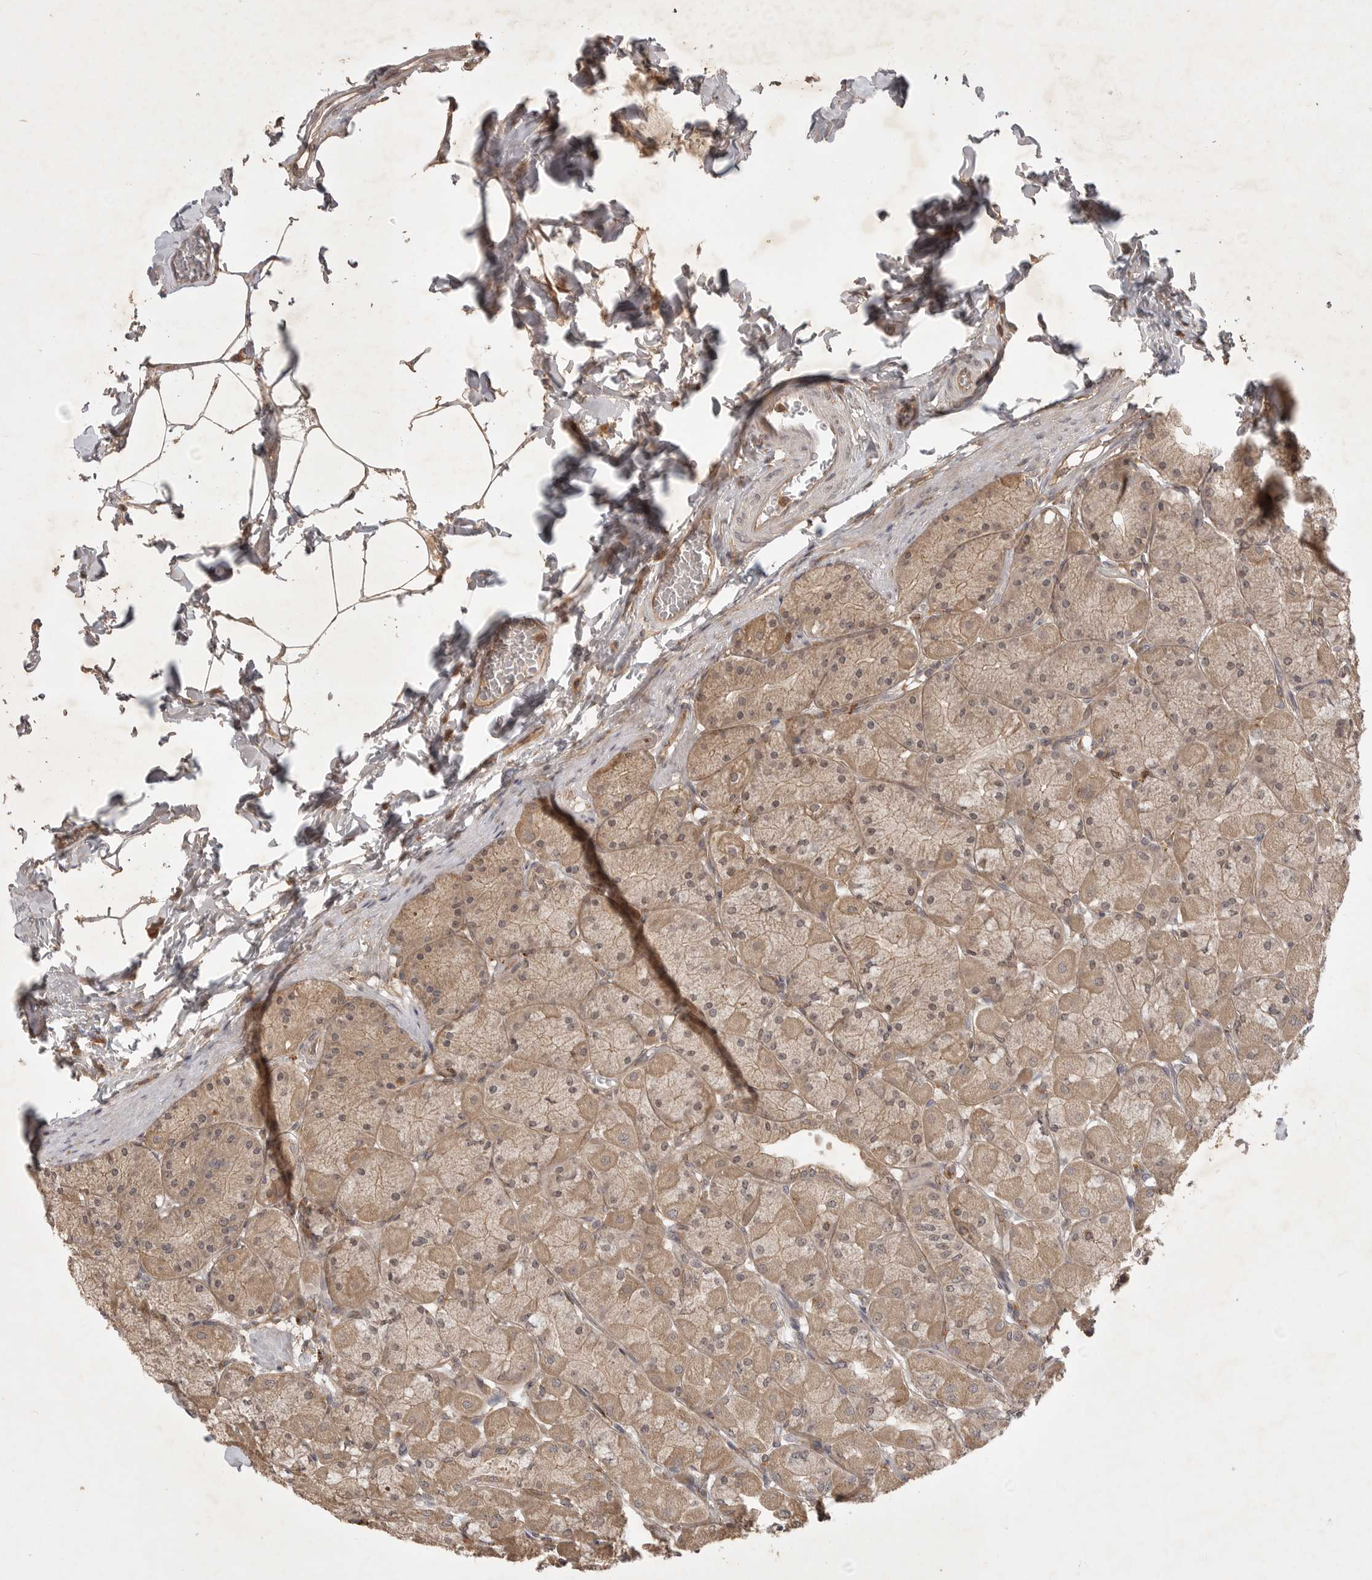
{"staining": {"intensity": "moderate", "quantity": ">75%", "location": "cytoplasmic/membranous"}, "tissue": "stomach", "cell_type": "Glandular cells", "image_type": "normal", "snomed": [{"axis": "morphology", "description": "Normal tissue, NOS"}, {"axis": "topography", "description": "Stomach, upper"}], "caption": "Benign stomach was stained to show a protein in brown. There is medium levels of moderate cytoplasmic/membranous positivity in approximately >75% of glandular cells. (brown staining indicates protein expression, while blue staining denotes nuclei).", "gene": "ZNF232", "patient": {"sex": "female", "age": 56}}